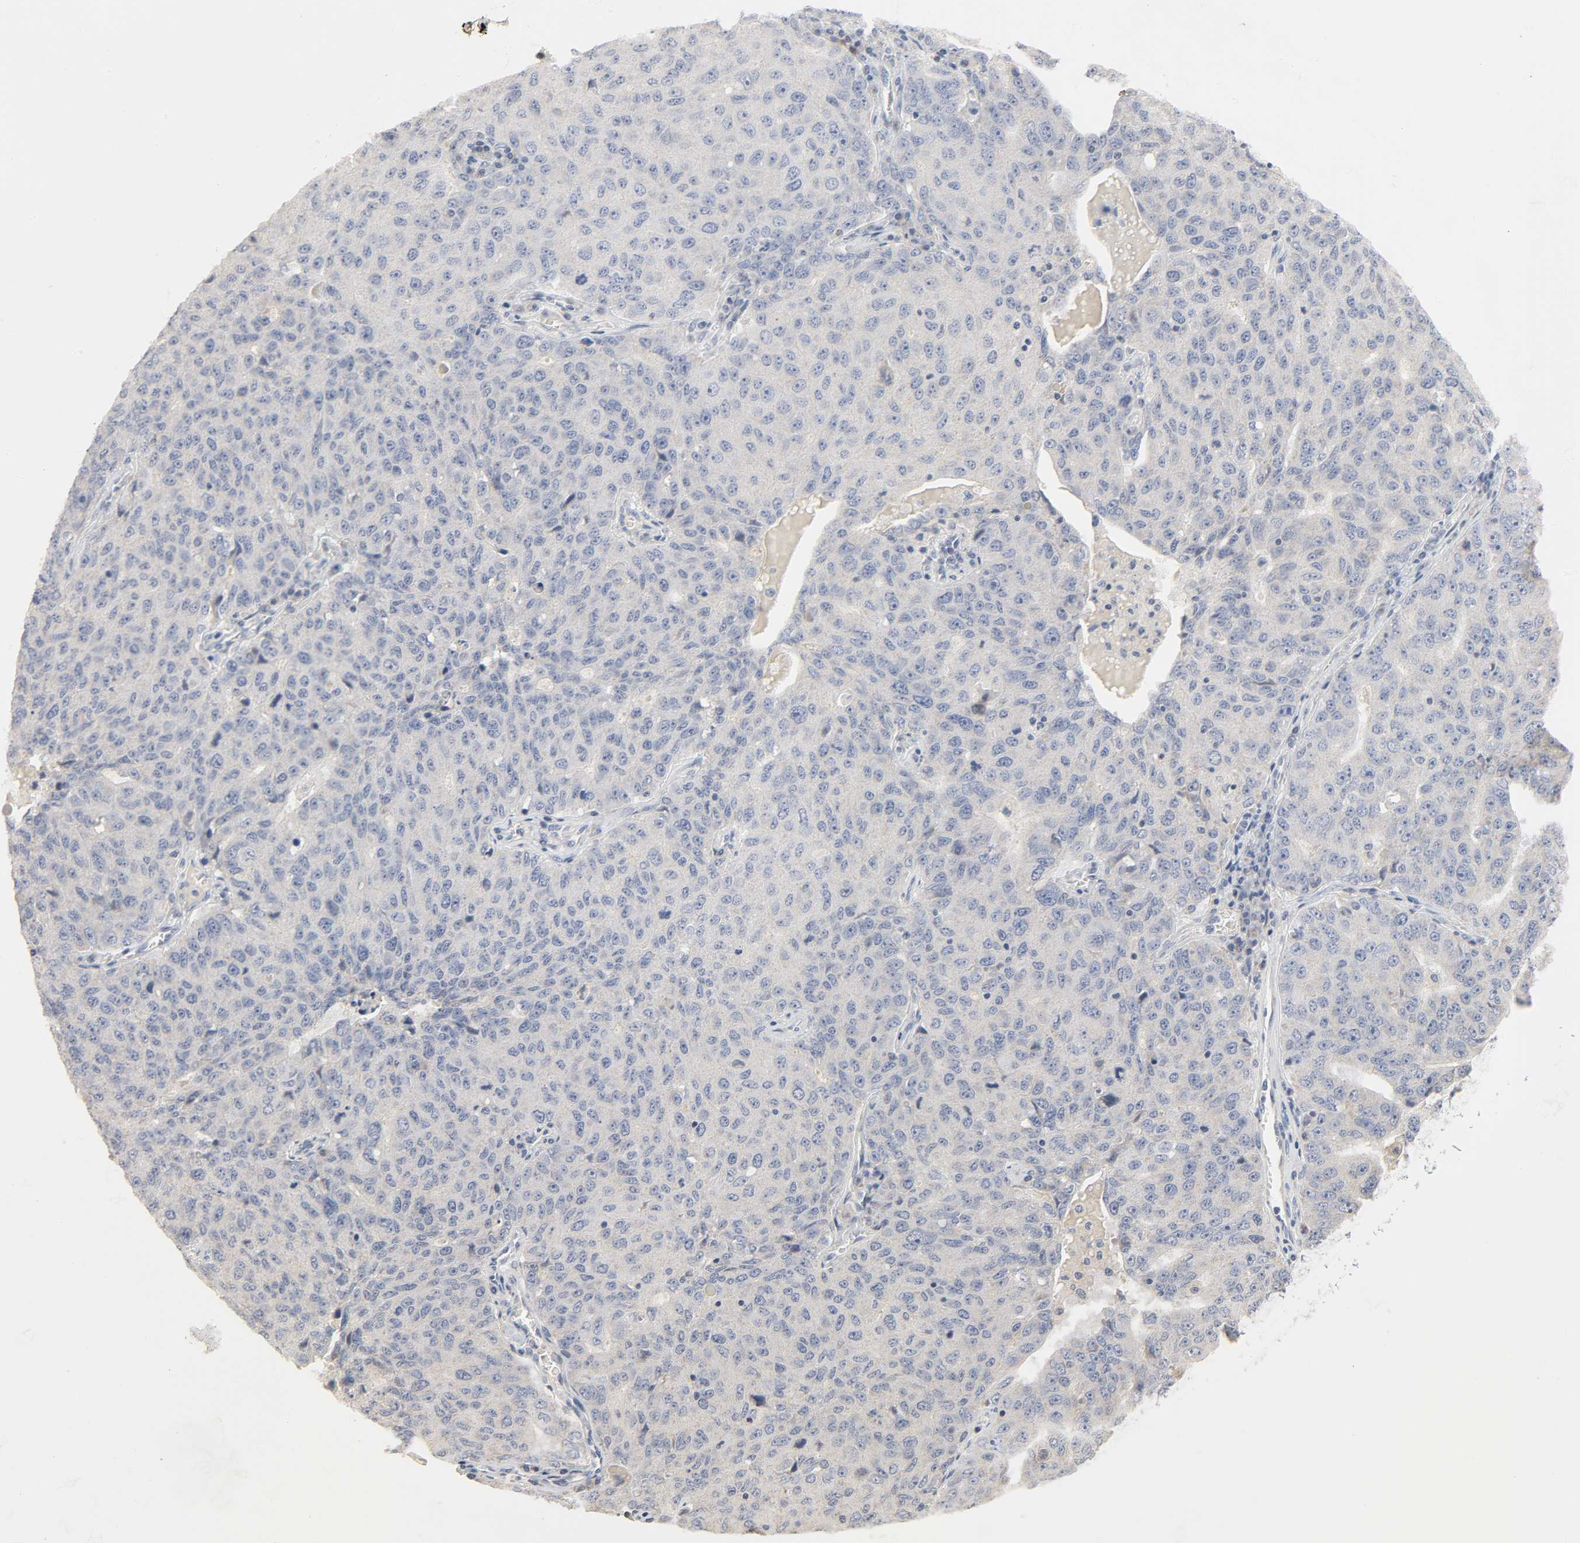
{"staining": {"intensity": "negative", "quantity": "none", "location": "none"}, "tissue": "ovarian cancer", "cell_type": "Tumor cells", "image_type": "cancer", "snomed": [{"axis": "morphology", "description": "Carcinoma, endometroid"}, {"axis": "topography", "description": "Ovary"}], "caption": "This is an IHC histopathology image of ovarian cancer (endometroid carcinoma). There is no staining in tumor cells.", "gene": "CLEC4E", "patient": {"sex": "female", "age": 62}}